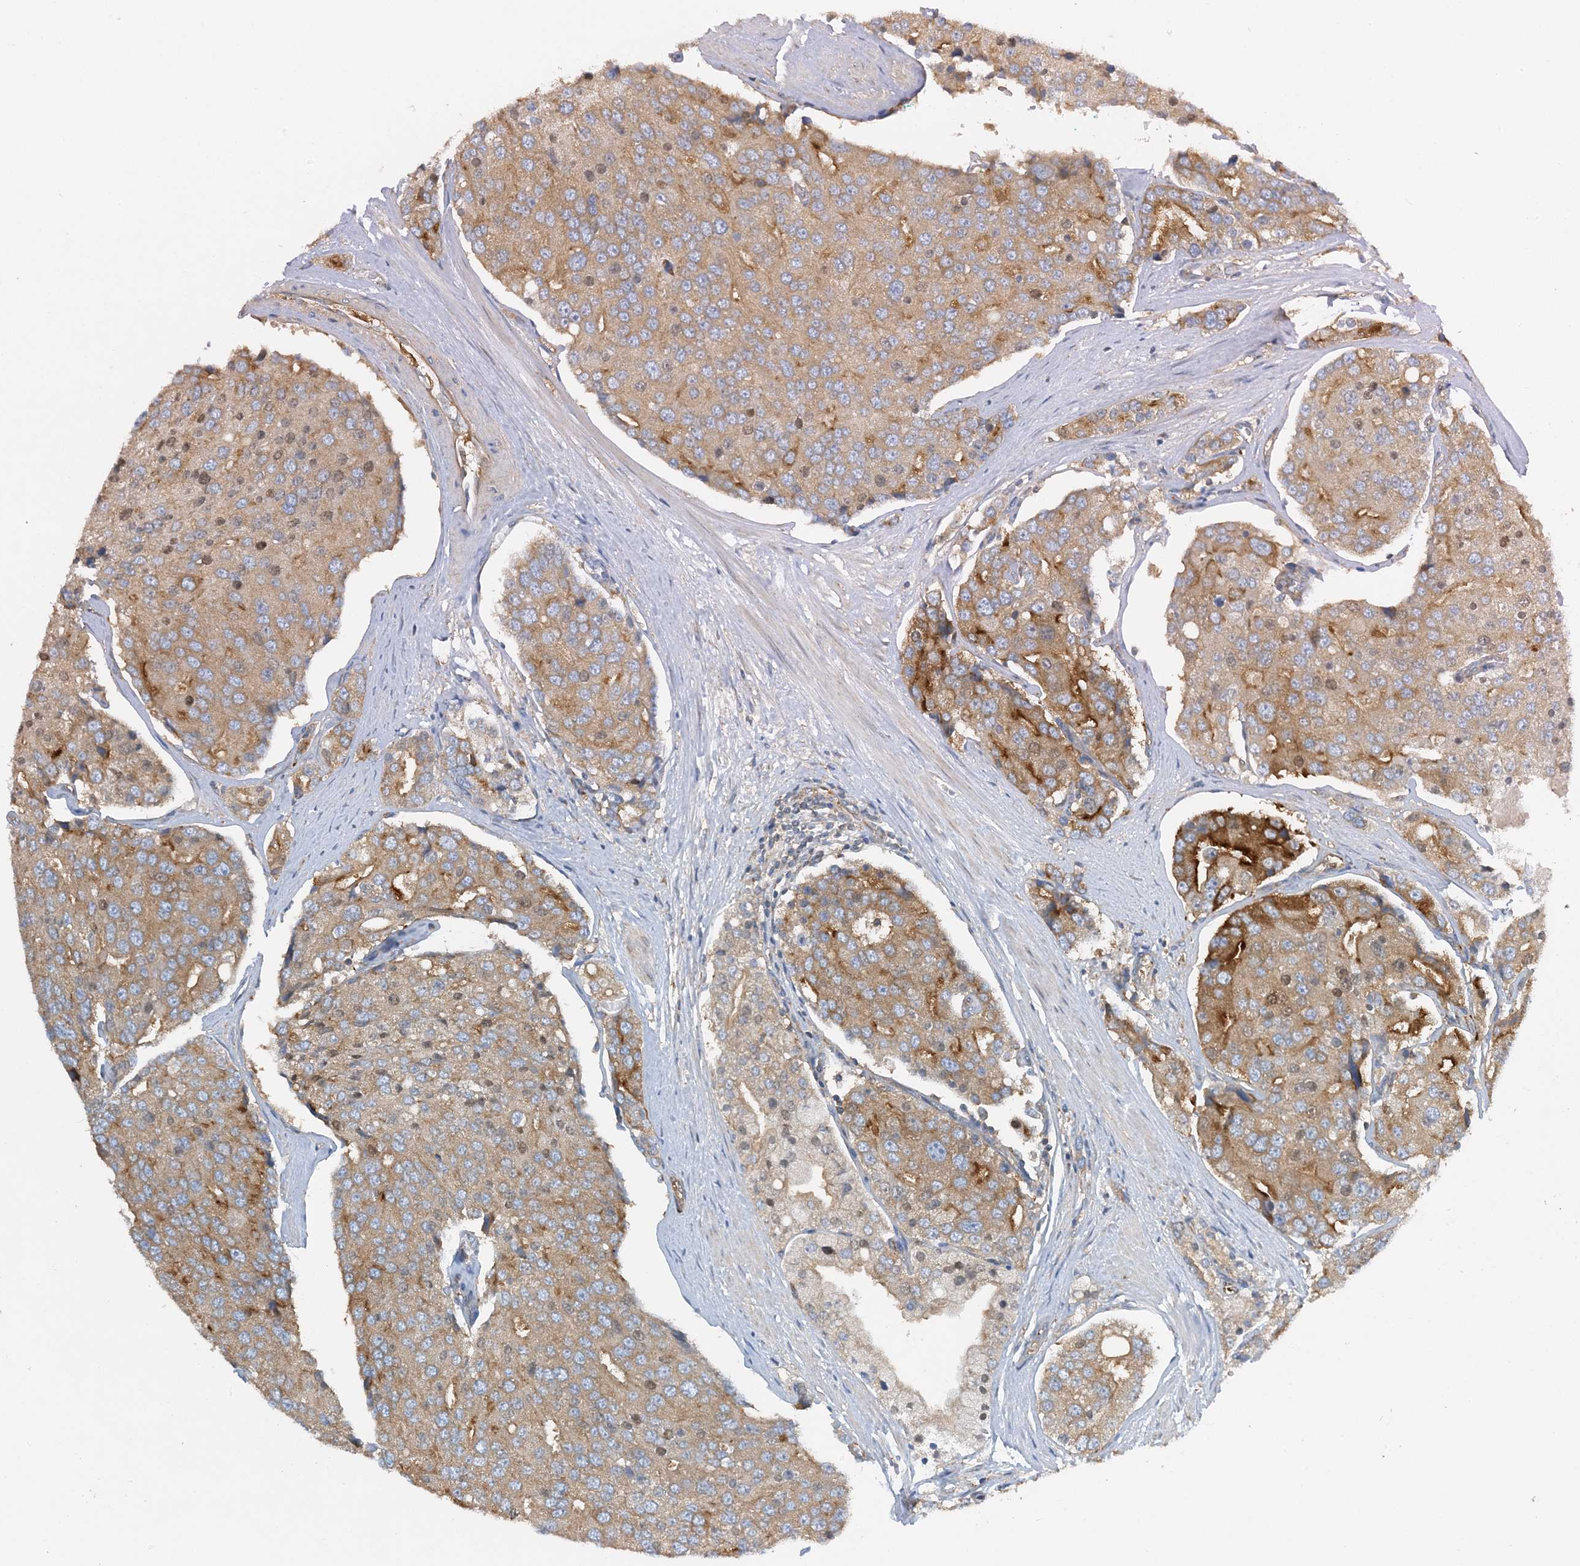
{"staining": {"intensity": "strong", "quantity": "25%-75%", "location": "cytoplasmic/membranous"}, "tissue": "prostate cancer", "cell_type": "Tumor cells", "image_type": "cancer", "snomed": [{"axis": "morphology", "description": "Adenocarcinoma, High grade"}, {"axis": "topography", "description": "Prostate"}], "caption": "Strong cytoplasmic/membranous expression is present in approximately 25%-75% of tumor cells in prostate cancer (high-grade adenocarcinoma).", "gene": "SIDT1", "patient": {"sex": "male", "age": 50}}